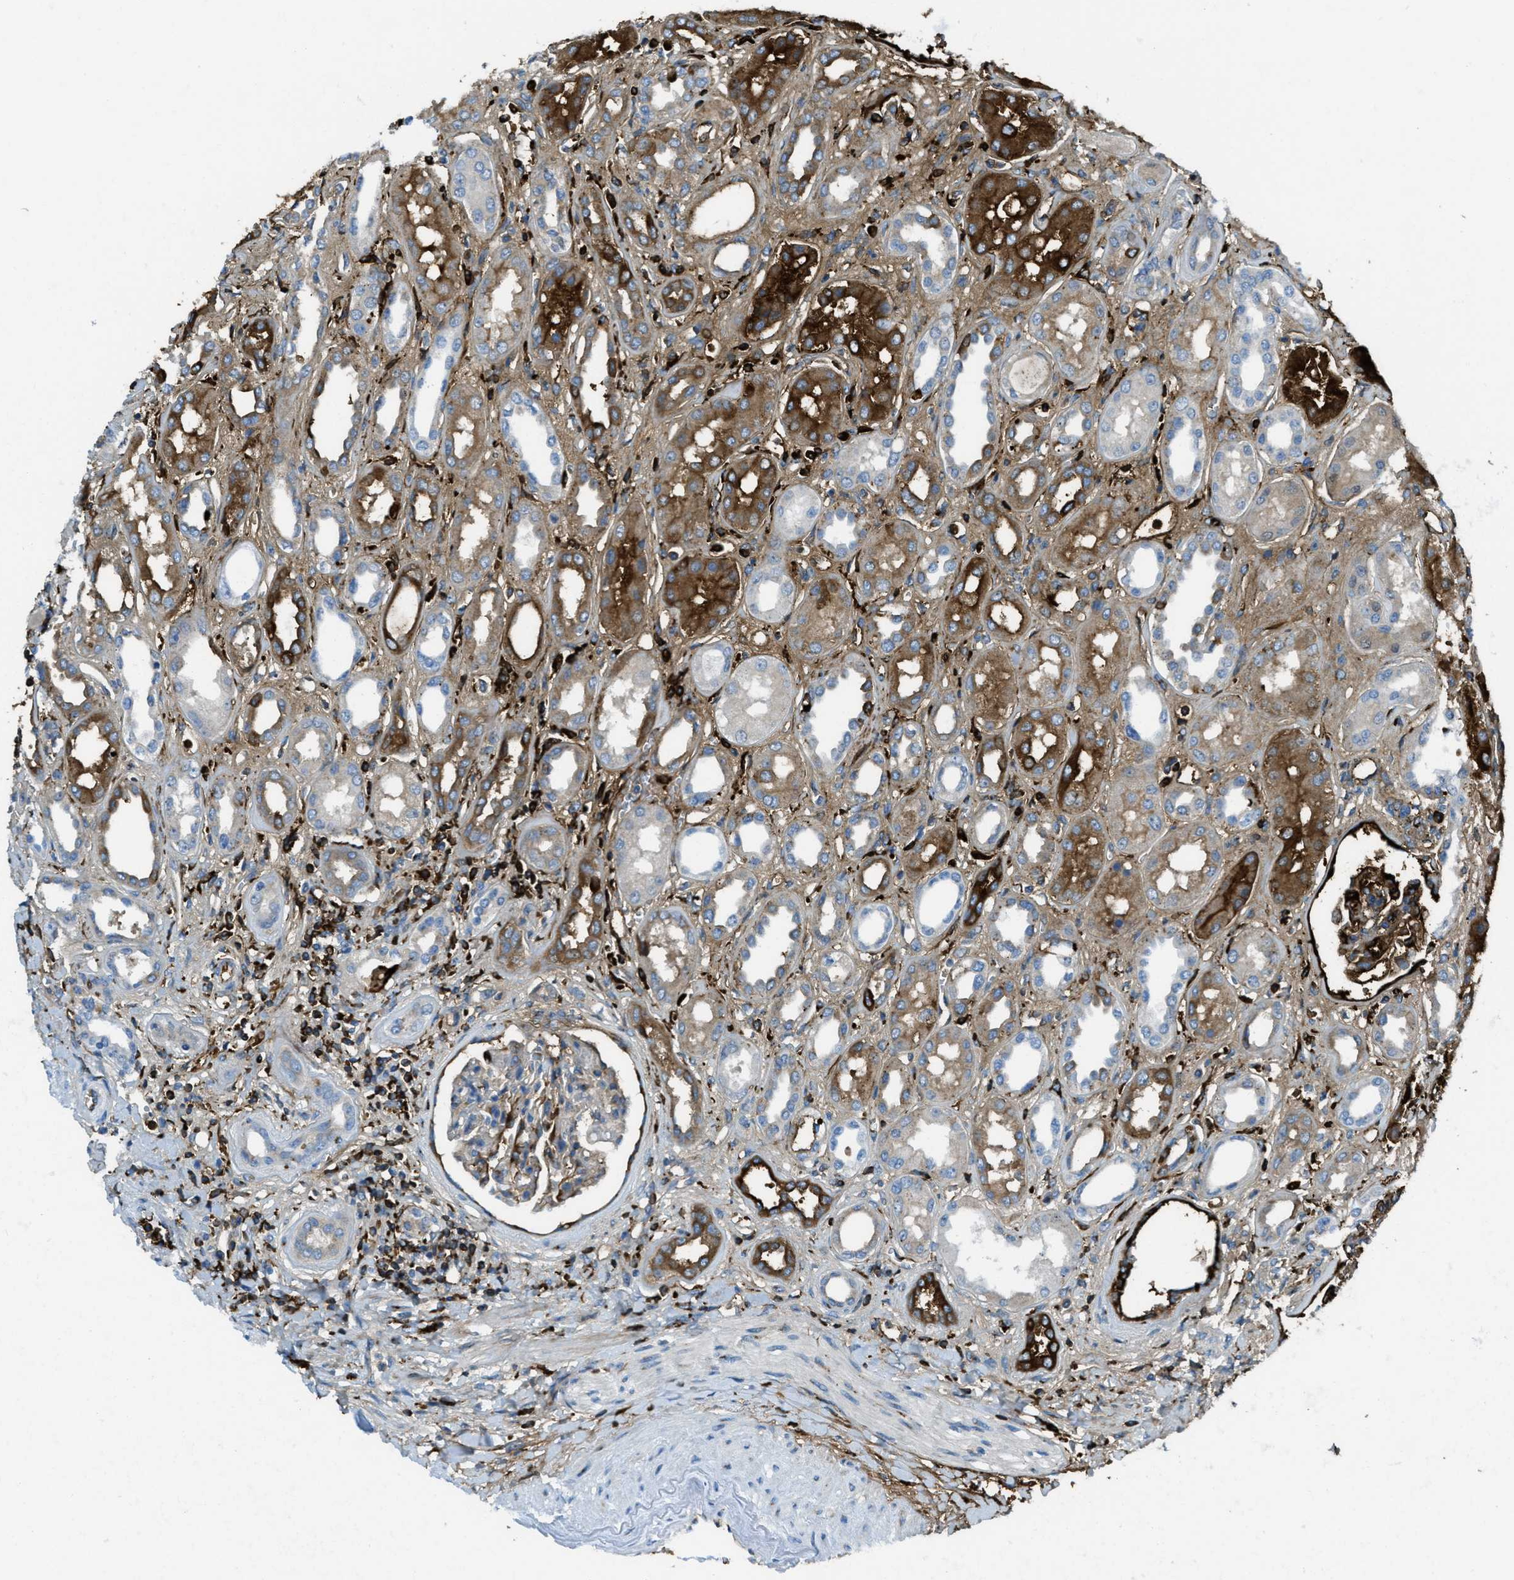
{"staining": {"intensity": "weak", "quantity": "25%-75%", "location": "cytoplasmic/membranous"}, "tissue": "kidney", "cell_type": "Cells in glomeruli", "image_type": "normal", "snomed": [{"axis": "morphology", "description": "Normal tissue, NOS"}, {"axis": "topography", "description": "Kidney"}], "caption": "The immunohistochemical stain labels weak cytoplasmic/membranous expression in cells in glomeruli of unremarkable kidney.", "gene": "TRIM59", "patient": {"sex": "male", "age": 59}}